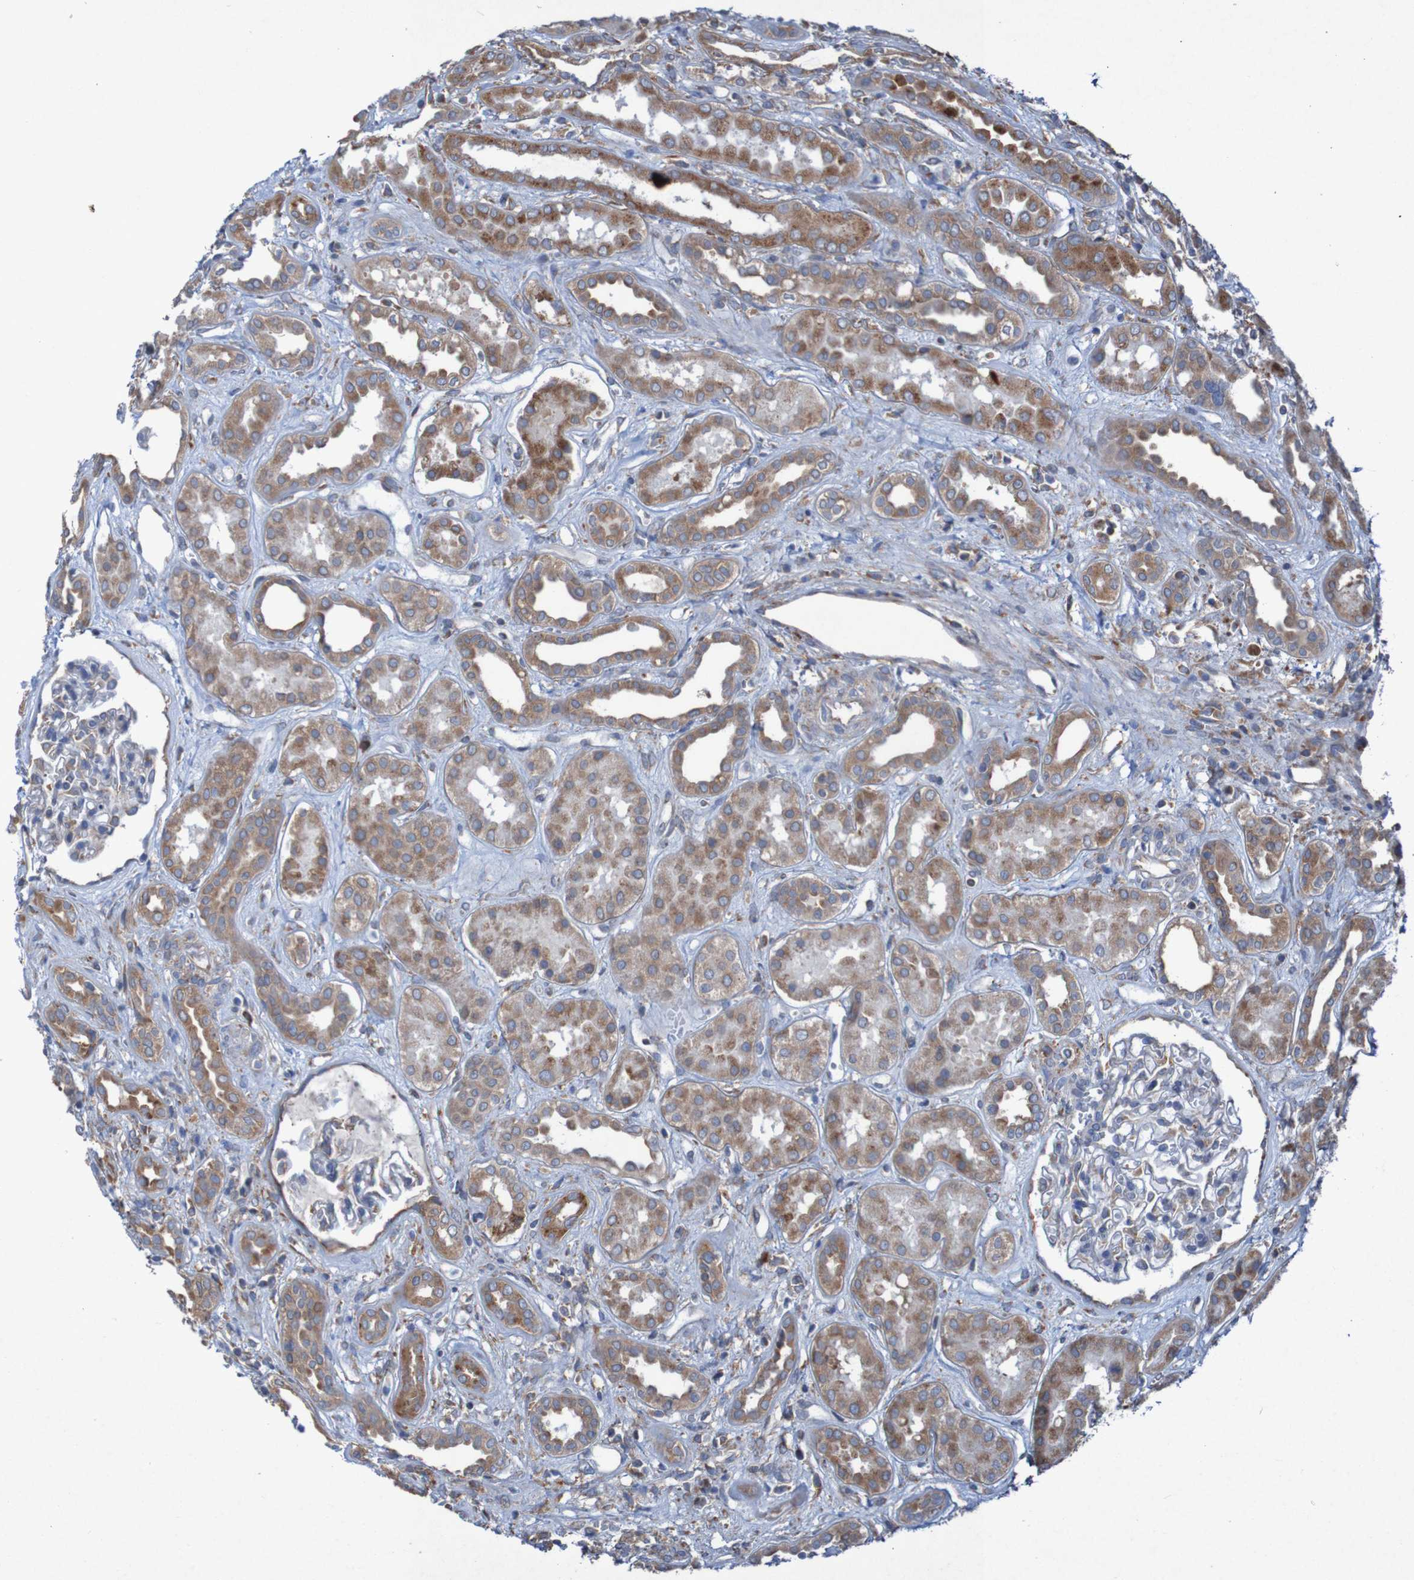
{"staining": {"intensity": "weak", "quantity": "25%-75%", "location": "cytoplasmic/membranous"}, "tissue": "kidney", "cell_type": "Cells in glomeruli", "image_type": "normal", "snomed": [{"axis": "morphology", "description": "Normal tissue, NOS"}, {"axis": "topography", "description": "Kidney"}], "caption": "This is a micrograph of immunohistochemistry staining of normal kidney, which shows weak expression in the cytoplasmic/membranous of cells in glomeruli.", "gene": "RPL10L", "patient": {"sex": "male", "age": 59}}